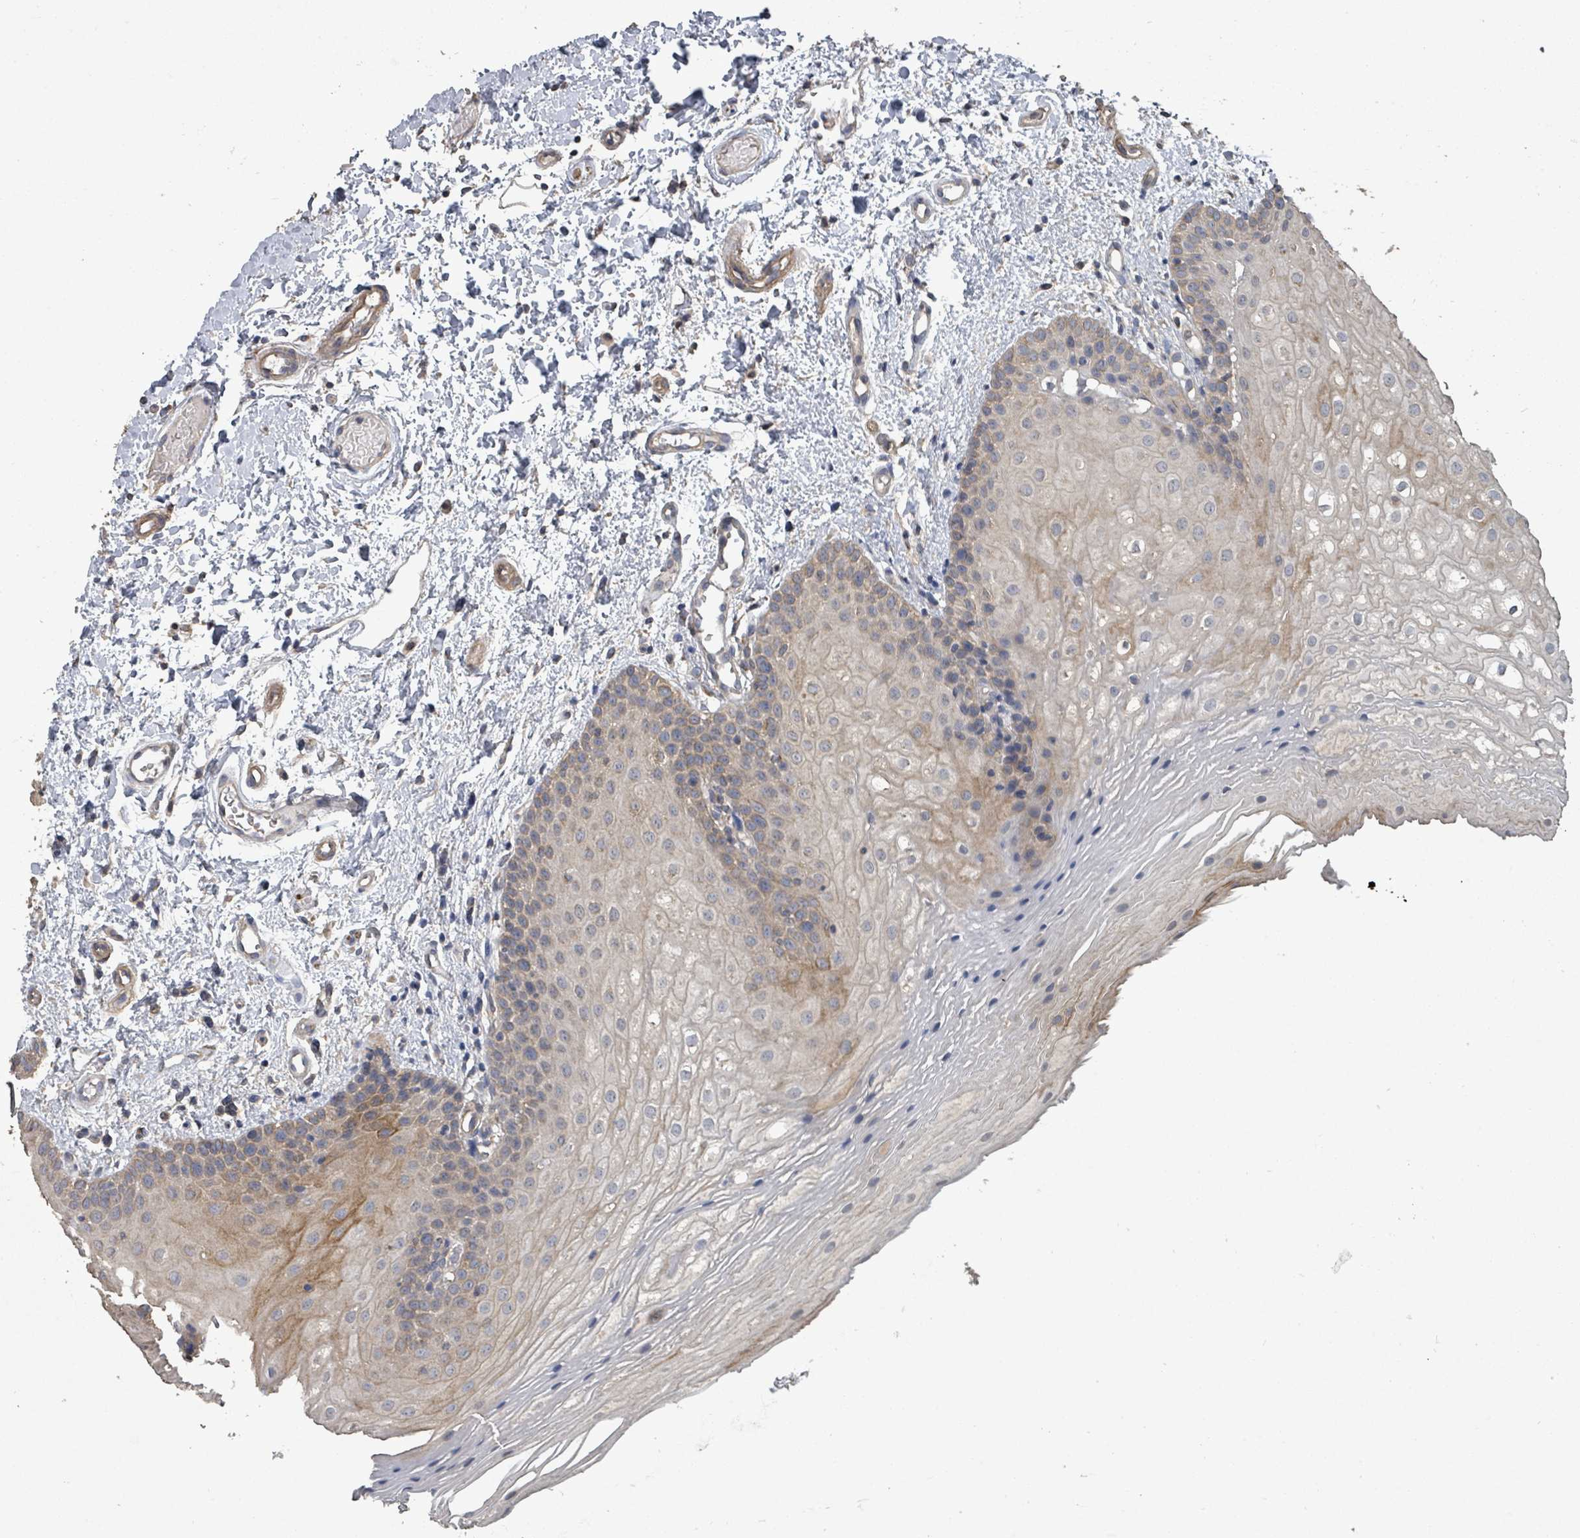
{"staining": {"intensity": "moderate", "quantity": "25%-75%", "location": "cytoplasmic/membranous"}, "tissue": "oral mucosa", "cell_type": "Squamous epithelial cells", "image_type": "normal", "snomed": [{"axis": "morphology", "description": "Normal tissue, NOS"}, {"axis": "topography", "description": "Oral tissue"}], "caption": "This micrograph exhibits IHC staining of normal human oral mucosa, with medium moderate cytoplasmic/membranous positivity in about 25%-75% of squamous epithelial cells.", "gene": "SLC9A7", "patient": {"sex": "female", "age": 54}}